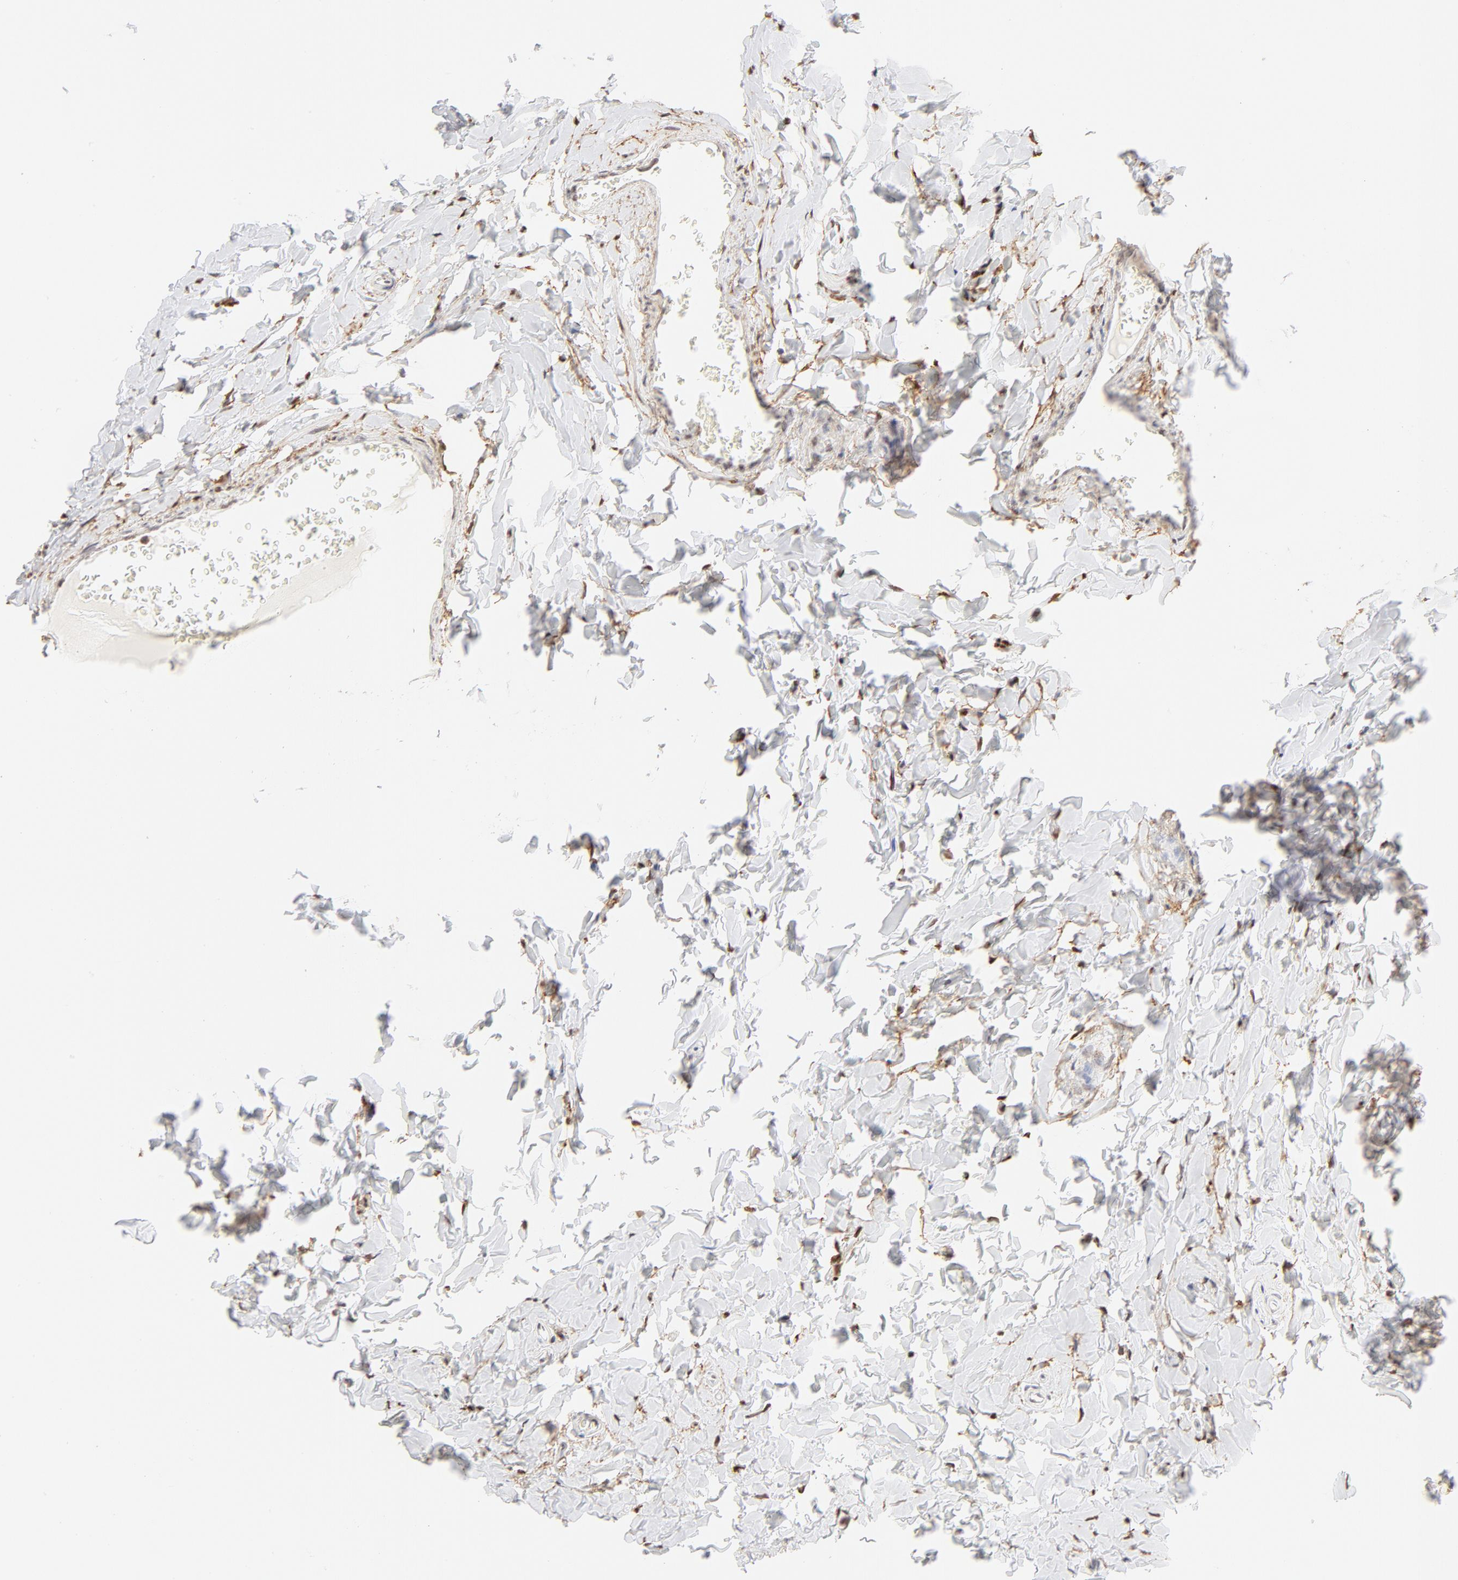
{"staining": {"intensity": "weak", "quantity": "<25%", "location": "nuclear"}, "tissue": "epididymis", "cell_type": "Glandular cells", "image_type": "normal", "snomed": [{"axis": "morphology", "description": "Normal tissue, NOS"}, {"axis": "topography", "description": "Soft tissue"}, {"axis": "topography", "description": "Epididymis"}], "caption": "A histopathology image of human epididymis is negative for staining in glandular cells.", "gene": "PBX1", "patient": {"sex": "male", "age": 26}}